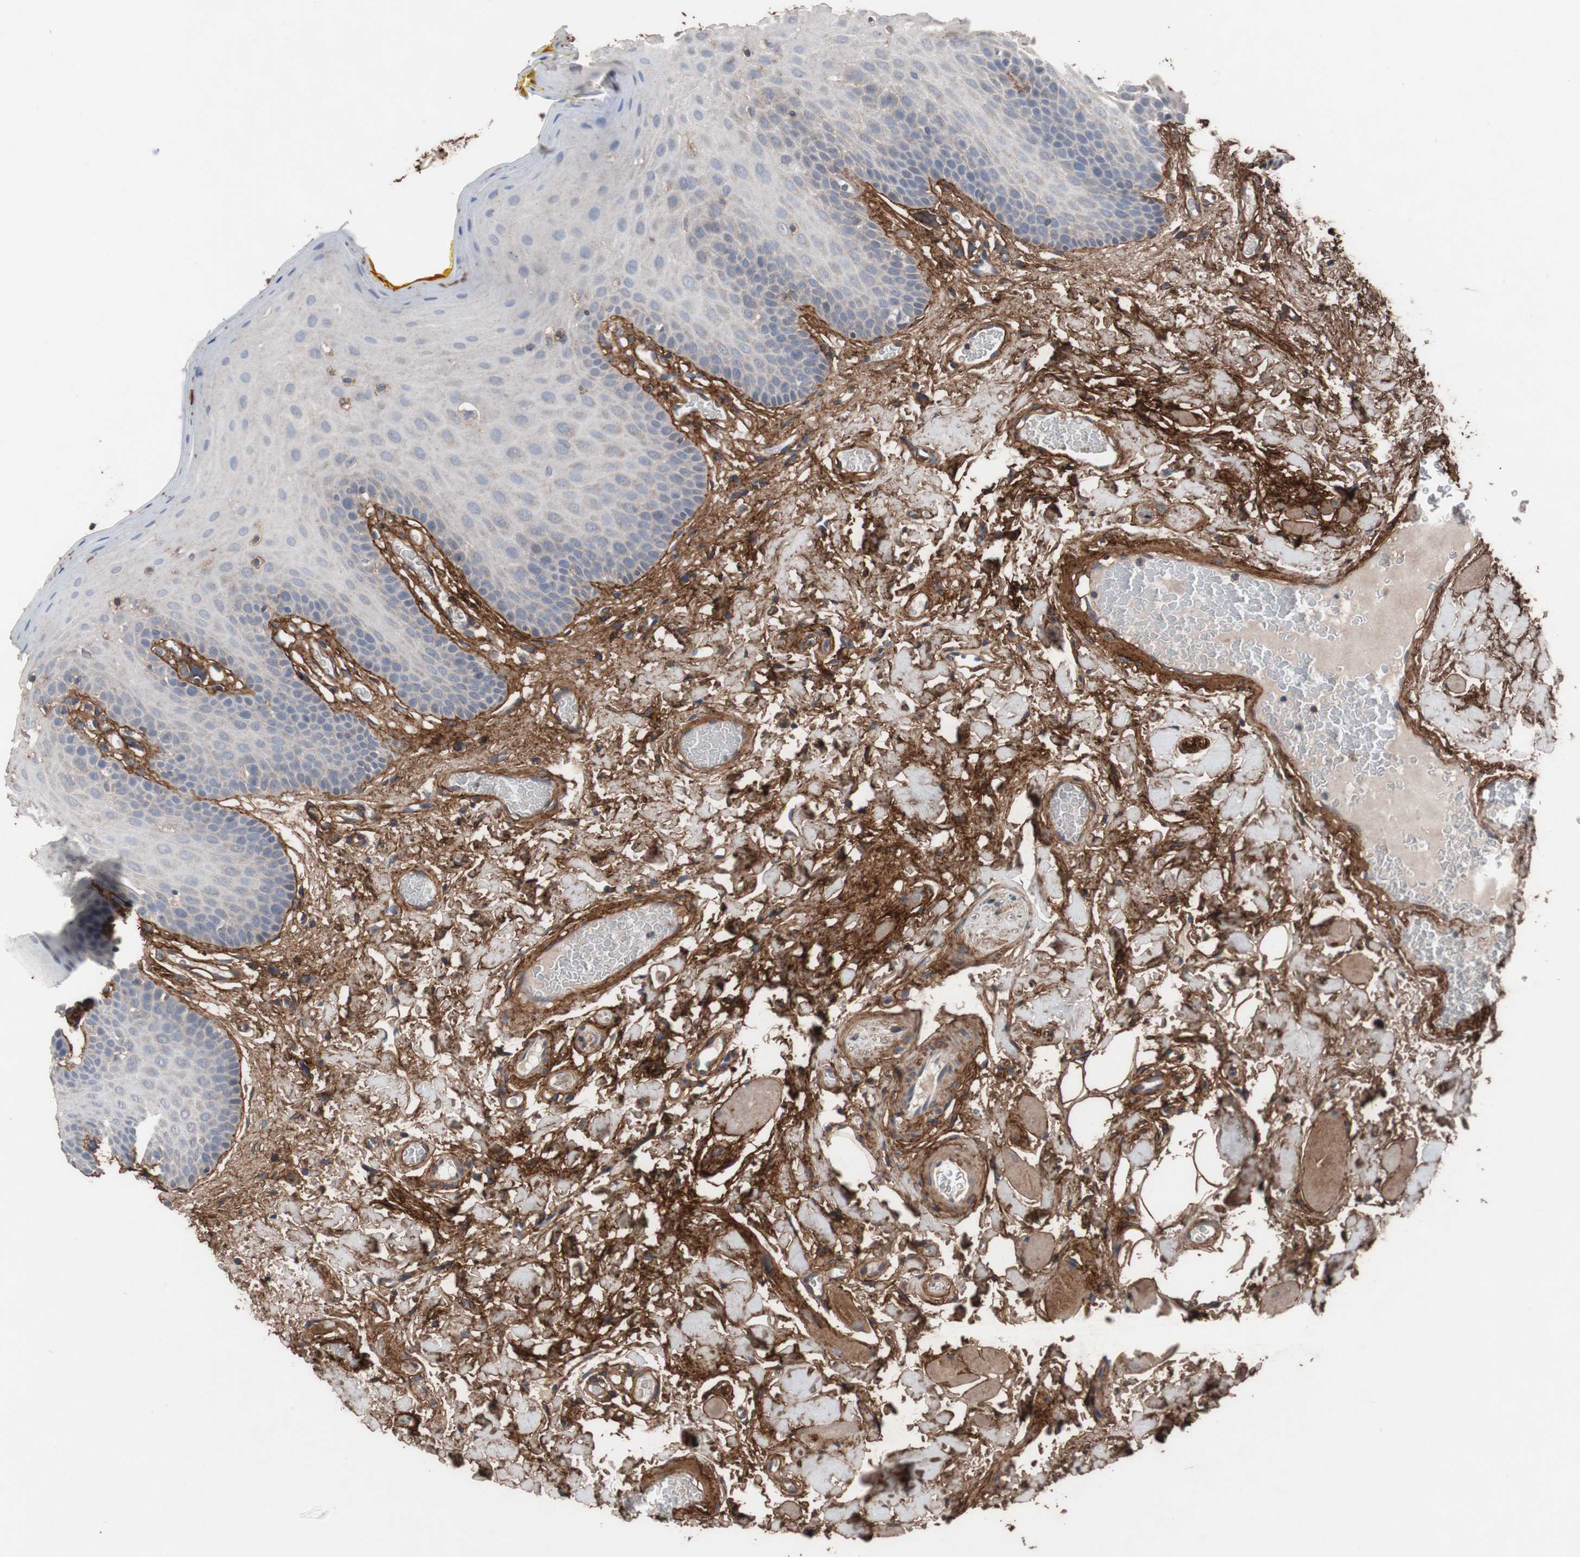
{"staining": {"intensity": "negative", "quantity": "none", "location": "none"}, "tissue": "oral mucosa", "cell_type": "Squamous epithelial cells", "image_type": "normal", "snomed": [{"axis": "morphology", "description": "Normal tissue, NOS"}, {"axis": "topography", "description": "Oral tissue"}], "caption": "DAB (3,3'-diaminobenzidine) immunohistochemical staining of unremarkable oral mucosa reveals no significant expression in squamous epithelial cells. The staining was performed using DAB (3,3'-diaminobenzidine) to visualize the protein expression in brown, while the nuclei were stained in blue with hematoxylin (Magnification: 20x).", "gene": "COL6A2", "patient": {"sex": "male", "age": 54}}